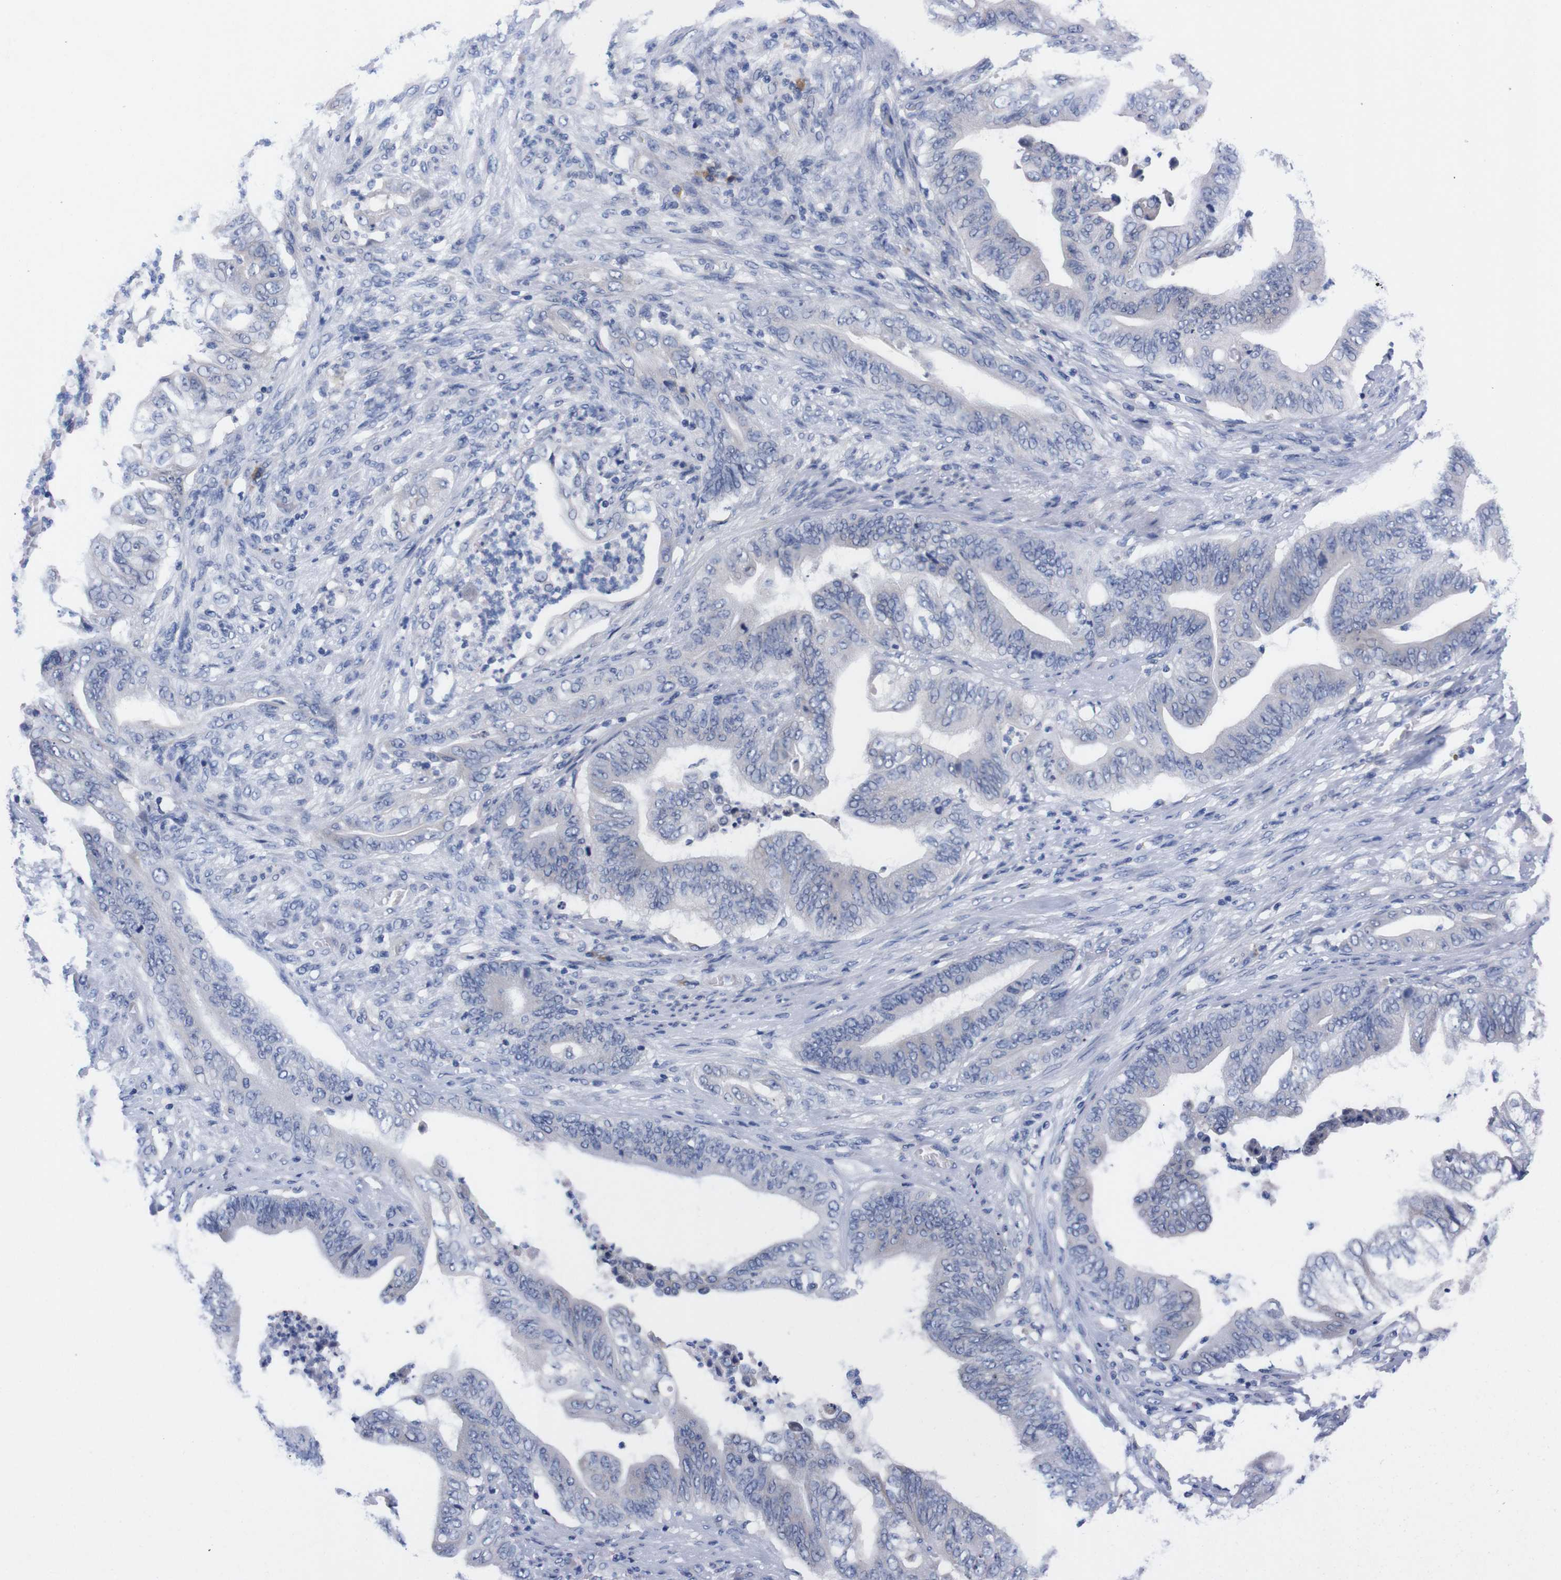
{"staining": {"intensity": "negative", "quantity": "none", "location": "none"}, "tissue": "stomach cancer", "cell_type": "Tumor cells", "image_type": "cancer", "snomed": [{"axis": "morphology", "description": "Adenocarcinoma, NOS"}, {"axis": "topography", "description": "Stomach"}], "caption": "A histopathology image of human stomach cancer is negative for staining in tumor cells.", "gene": "FAM210A", "patient": {"sex": "female", "age": 73}}